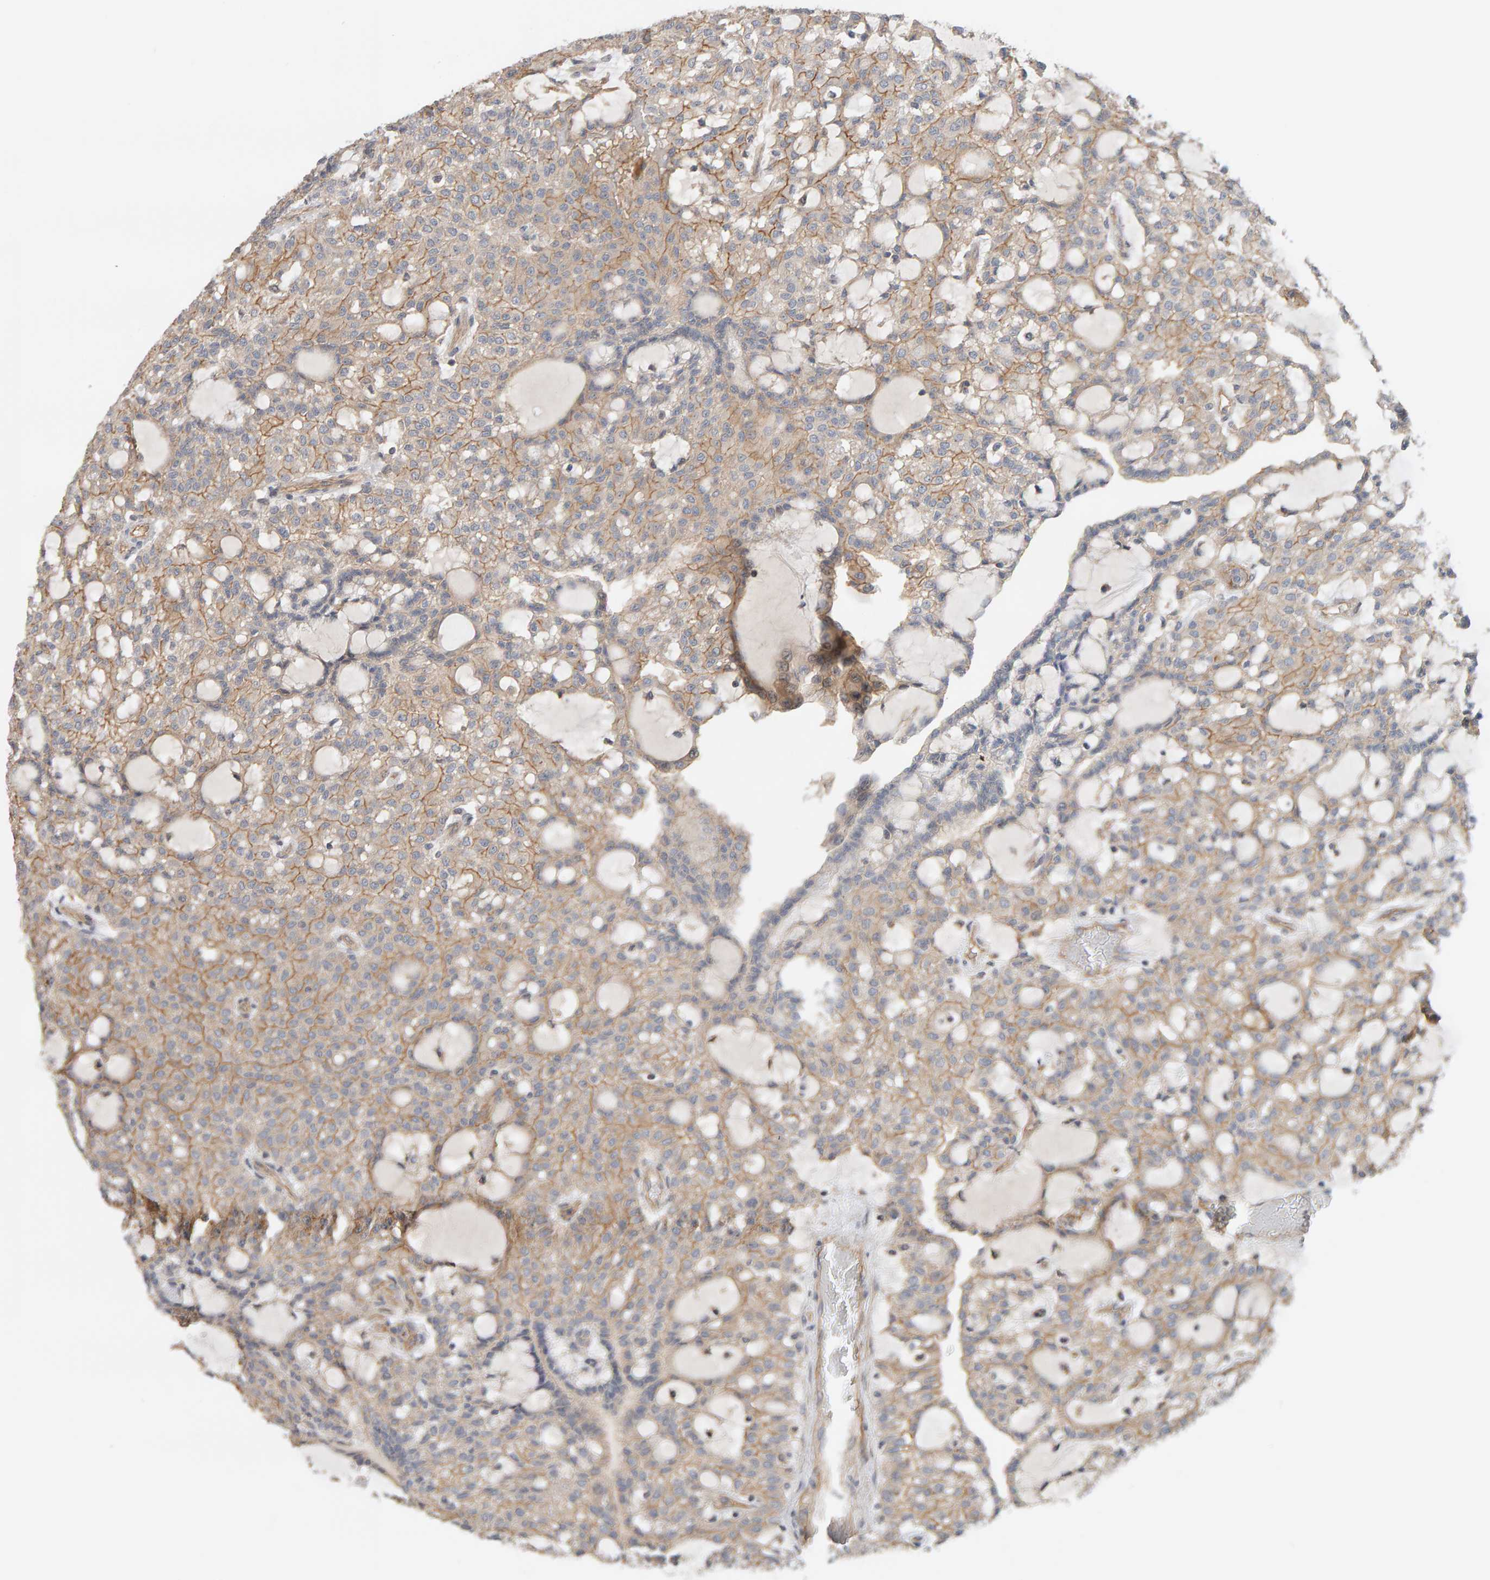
{"staining": {"intensity": "weak", "quantity": "25%-75%", "location": "cytoplasmic/membranous"}, "tissue": "renal cancer", "cell_type": "Tumor cells", "image_type": "cancer", "snomed": [{"axis": "morphology", "description": "Adenocarcinoma, NOS"}, {"axis": "topography", "description": "Kidney"}], "caption": "Protein expression analysis of renal cancer (adenocarcinoma) demonstrates weak cytoplasmic/membranous expression in approximately 25%-75% of tumor cells.", "gene": "PPP1R16A", "patient": {"sex": "male", "age": 63}}